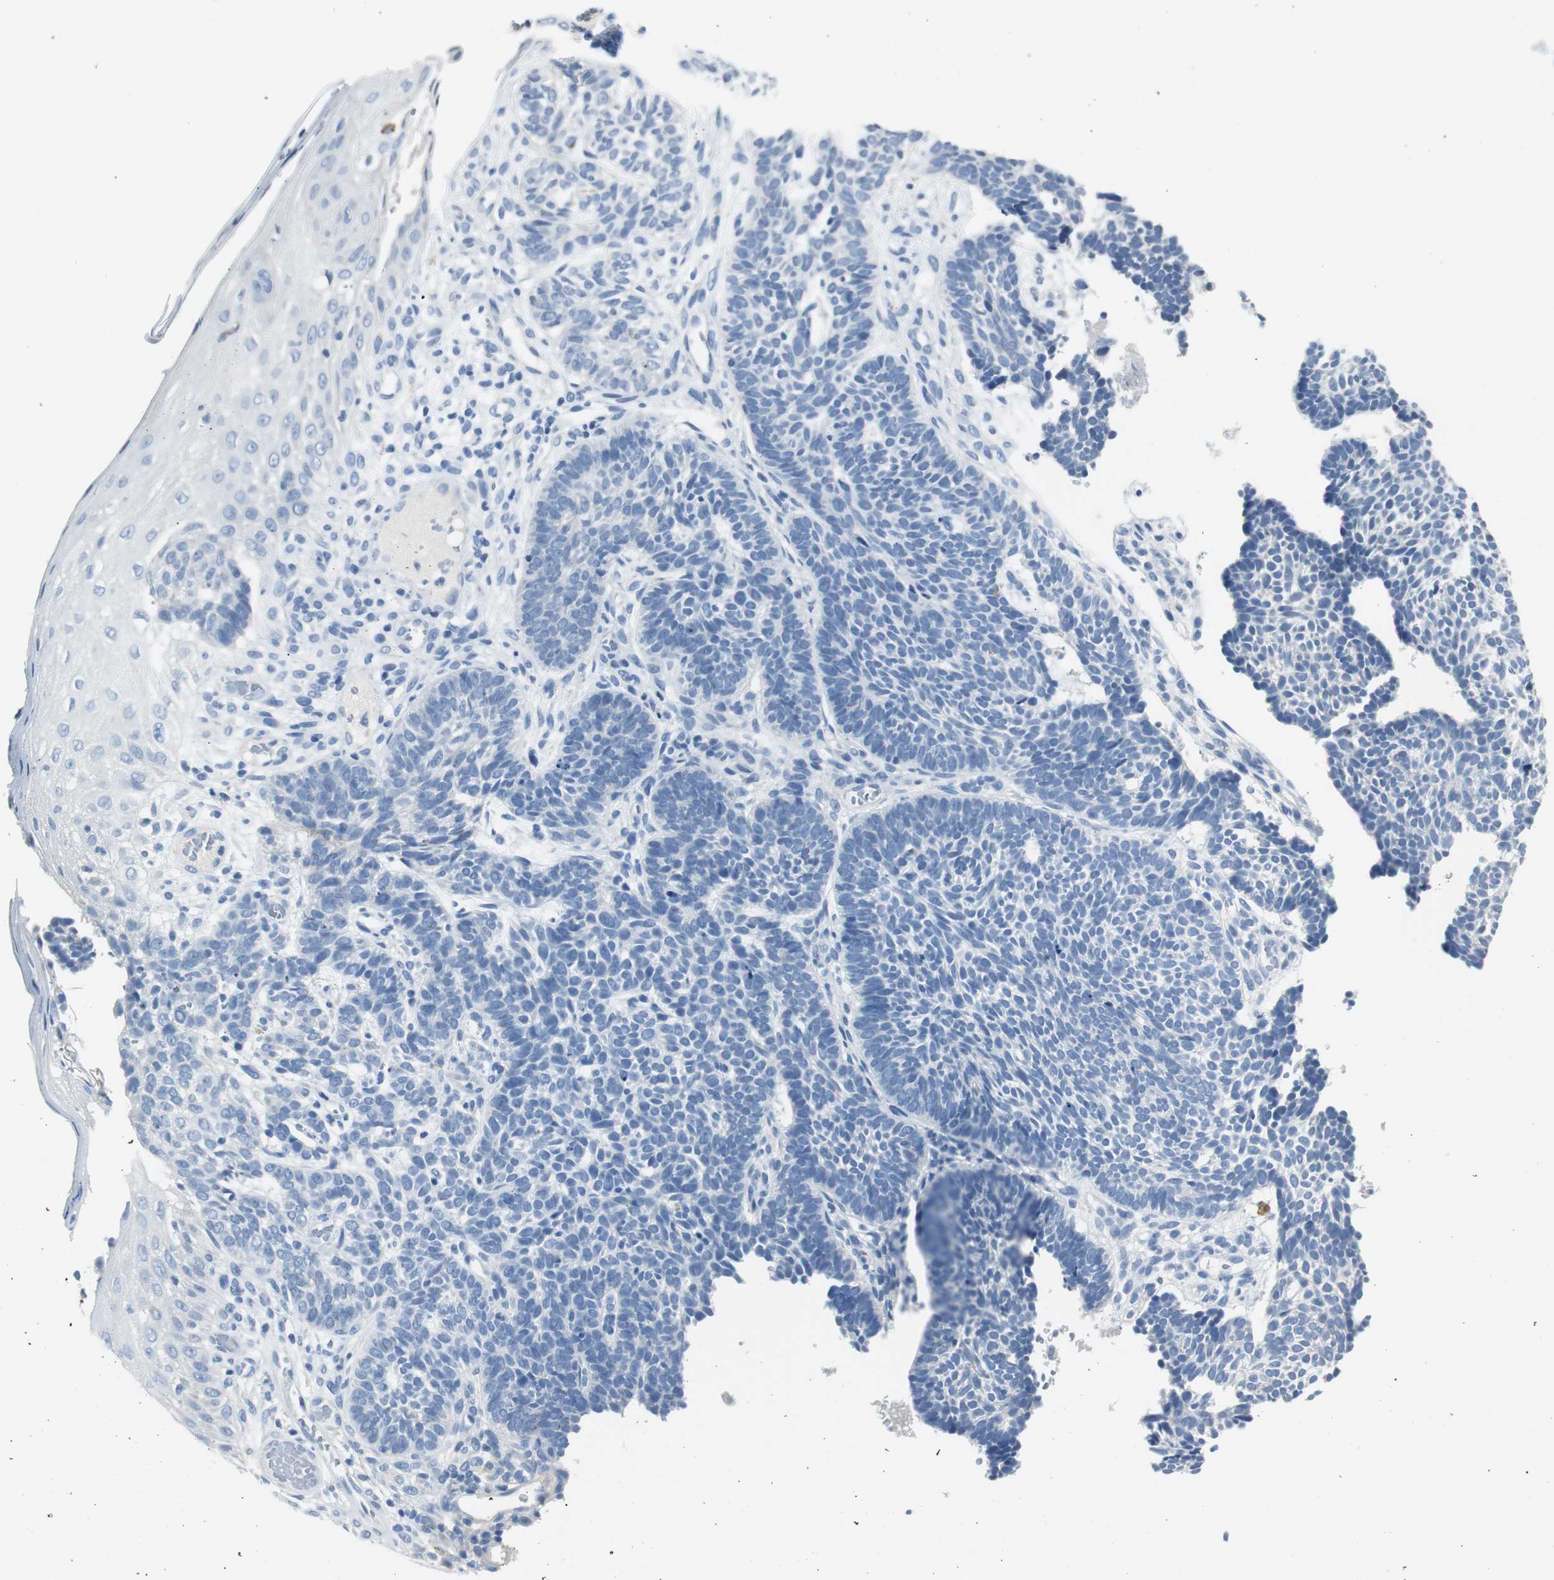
{"staining": {"intensity": "negative", "quantity": "none", "location": "none"}, "tissue": "skin cancer", "cell_type": "Tumor cells", "image_type": "cancer", "snomed": [{"axis": "morphology", "description": "Normal tissue, NOS"}, {"axis": "morphology", "description": "Basal cell carcinoma"}, {"axis": "topography", "description": "Skin"}], "caption": "DAB (3,3'-diaminobenzidine) immunohistochemical staining of human basal cell carcinoma (skin) shows no significant staining in tumor cells.", "gene": "LRP2", "patient": {"sex": "male", "age": 87}}